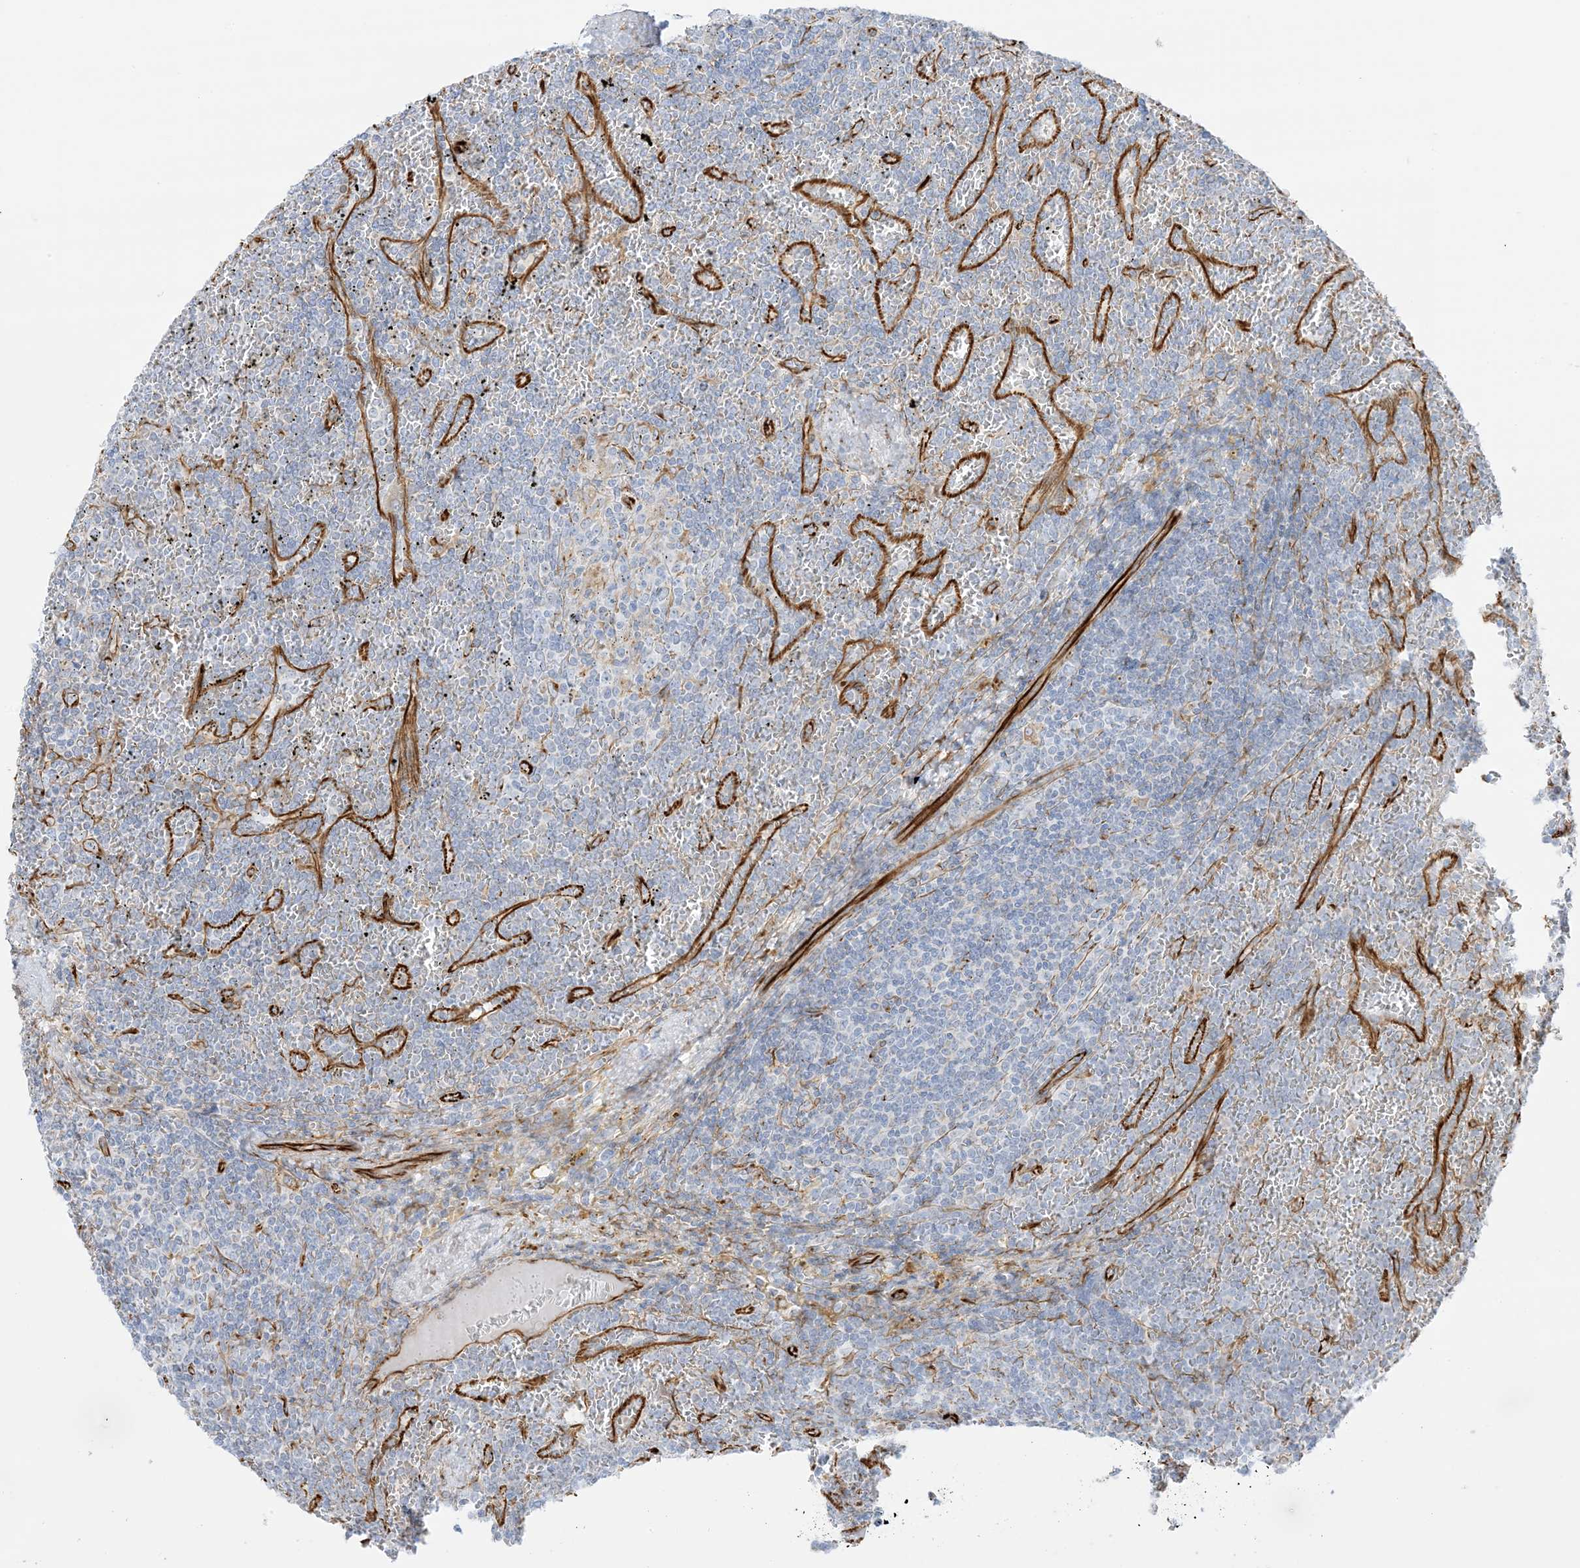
{"staining": {"intensity": "negative", "quantity": "none", "location": "none"}, "tissue": "lymphoma", "cell_type": "Tumor cells", "image_type": "cancer", "snomed": [{"axis": "morphology", "description": "Malignant lymphoma, non-Hodgkin's type, Low grade"}, {"axis": "topography", "description": "Spleen"}], "caption": "This is an immunohistochemistry histopathology image of low-grade malignant lymphoma, non-Hodgkin's type. There is no positivity in tumor cells.", "gene": "PID1", "patient": {"sex": "female", "age": 19}}